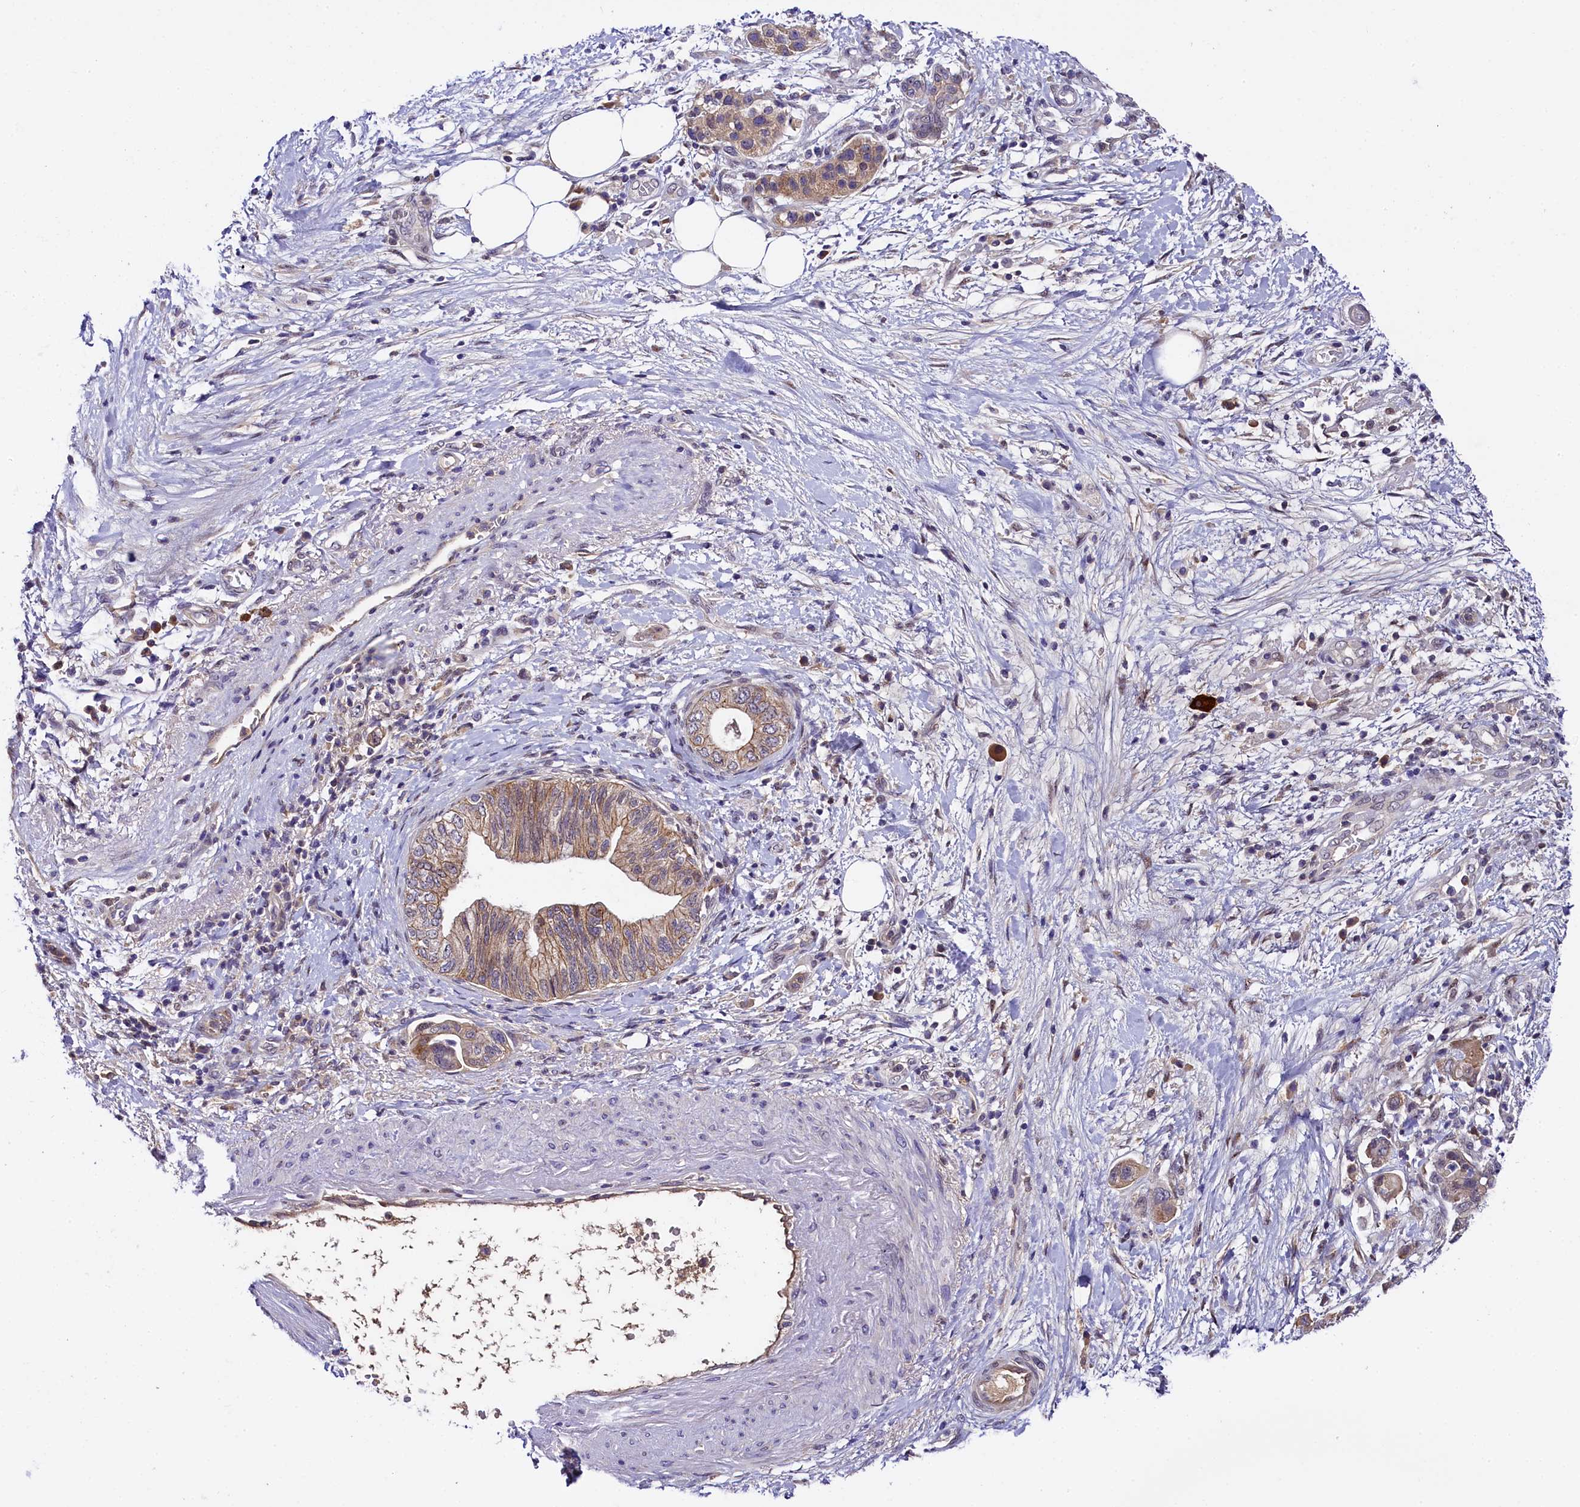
{"staining": {"intensity": "weak", "quantity": "25%-75%", "location": "cytoplasmic/membranous"}, "tissue": "pancreatic cancer", "cell_type": "Tumor cells", "image_type": "cancer", "snomed": [{"axis": "morphology", "description": "Adenocarcinoma, NOS"}, {"axis": "topography", "description": "Pancreas"}], "caption": "The micrograph displays staining of pancreatic cancer, revealing weak cytoplasmic/membranous protein positivity (brown color) within tumor cells.", "gene": "ENKD1", "patient": {"sex": "female", "age": 73}}